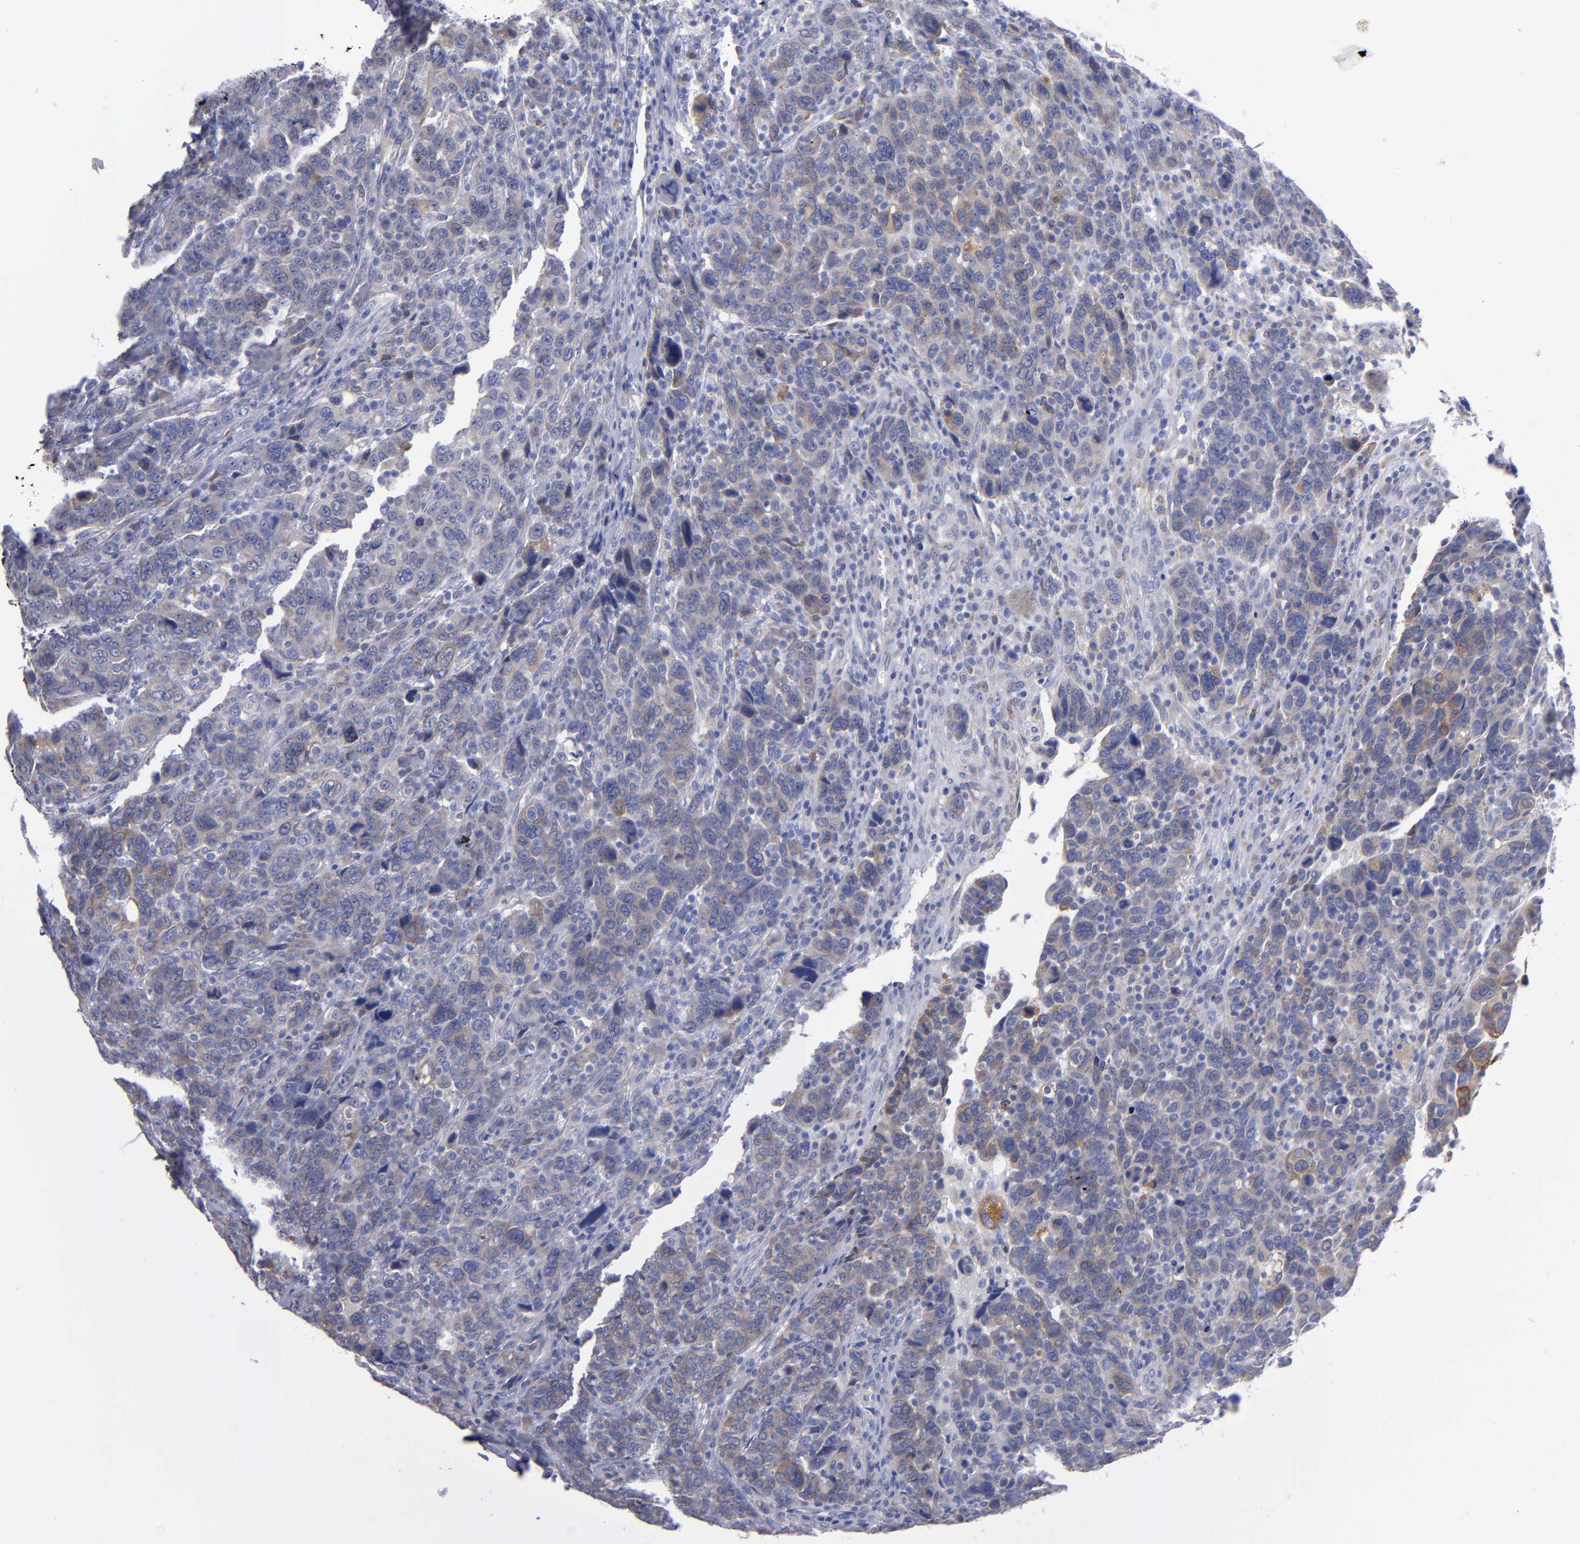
{"staining": {"intensity": "weak", "quantity": "25%-75%", "location": "cytoplasmic/membranous"}, "tissue": "breast cancer", "cell_type": "Tumor cells", "image_type": "cancer", "snomed": [{"axis": "morphology", "description": "Duct carcinoma"}, {"axis": "topography", "description": "Breast"}], "caption": "A low amount of weak cytoplasmic/membranous positivity is identified in approximately 25%-75% of tumor cells in infiltrating ductal carcinoma (breast) tissue. (Brightfield microscopy of DAB IHC at high magnification).", "gene": "MFGE8", "patient": {"sex": "female", "age": 37}}